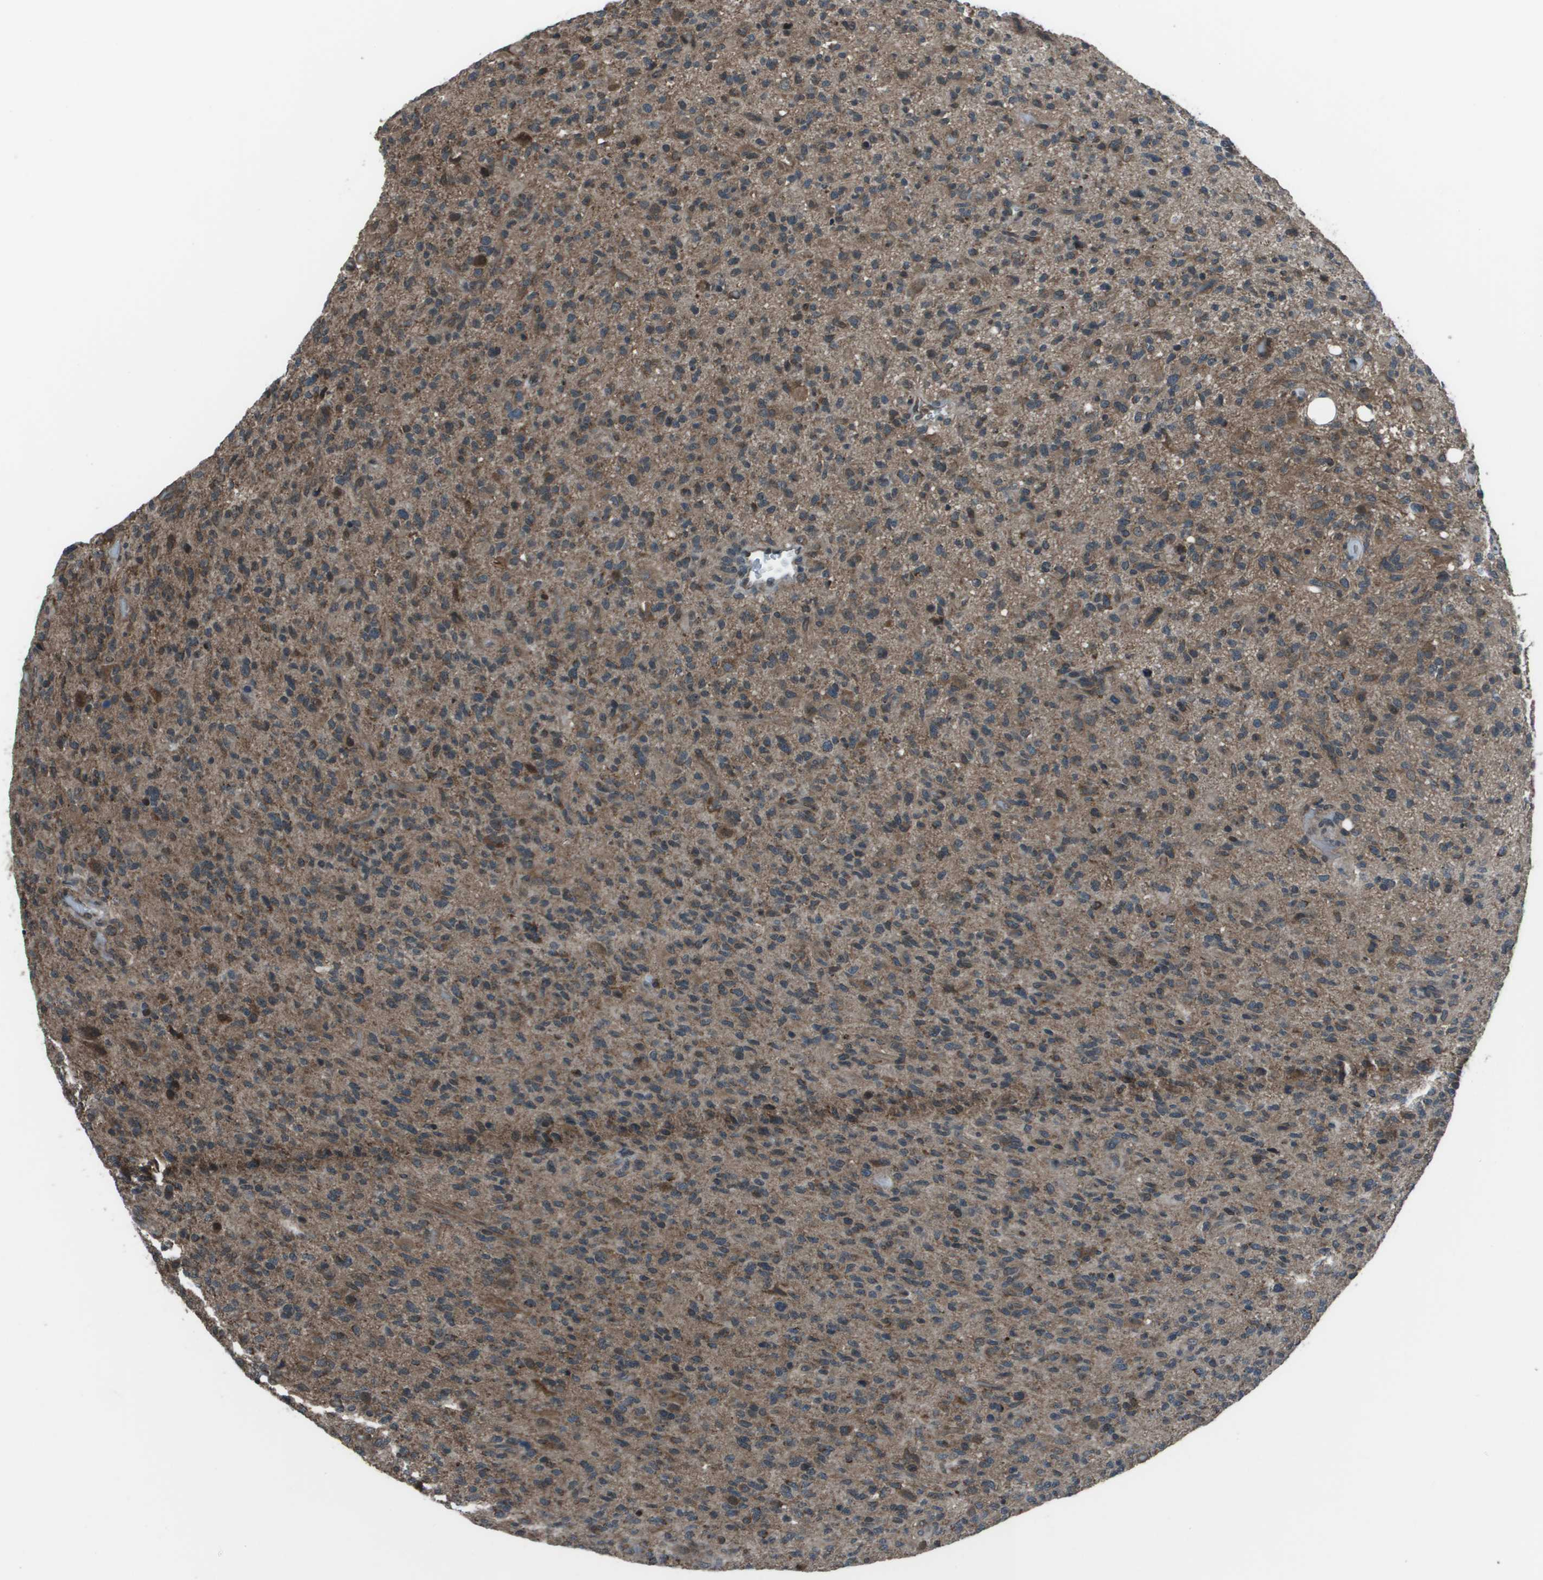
{"staining": {"intensity": "moderate", "quantity": ">75%", "location": "cytoplasmic/membranous"}, "tissue": "glioma", "cell_type": "Tumor cells", "image_type": "cancer", "snomed": [{"axis": "morphology", "description": "Glioma, malignant, High grade"}, {"axis": "topography", "description": "Brain"}], "caption": "Malignant glioma (high-grade) was stained to show a protein in brown. There is medium levels of moderate cytoplasmic/membranous expression in approximately >75% of tumor cells.", "gene": "PPFIA1", "patient": {"sex": "male", "age": 71}}